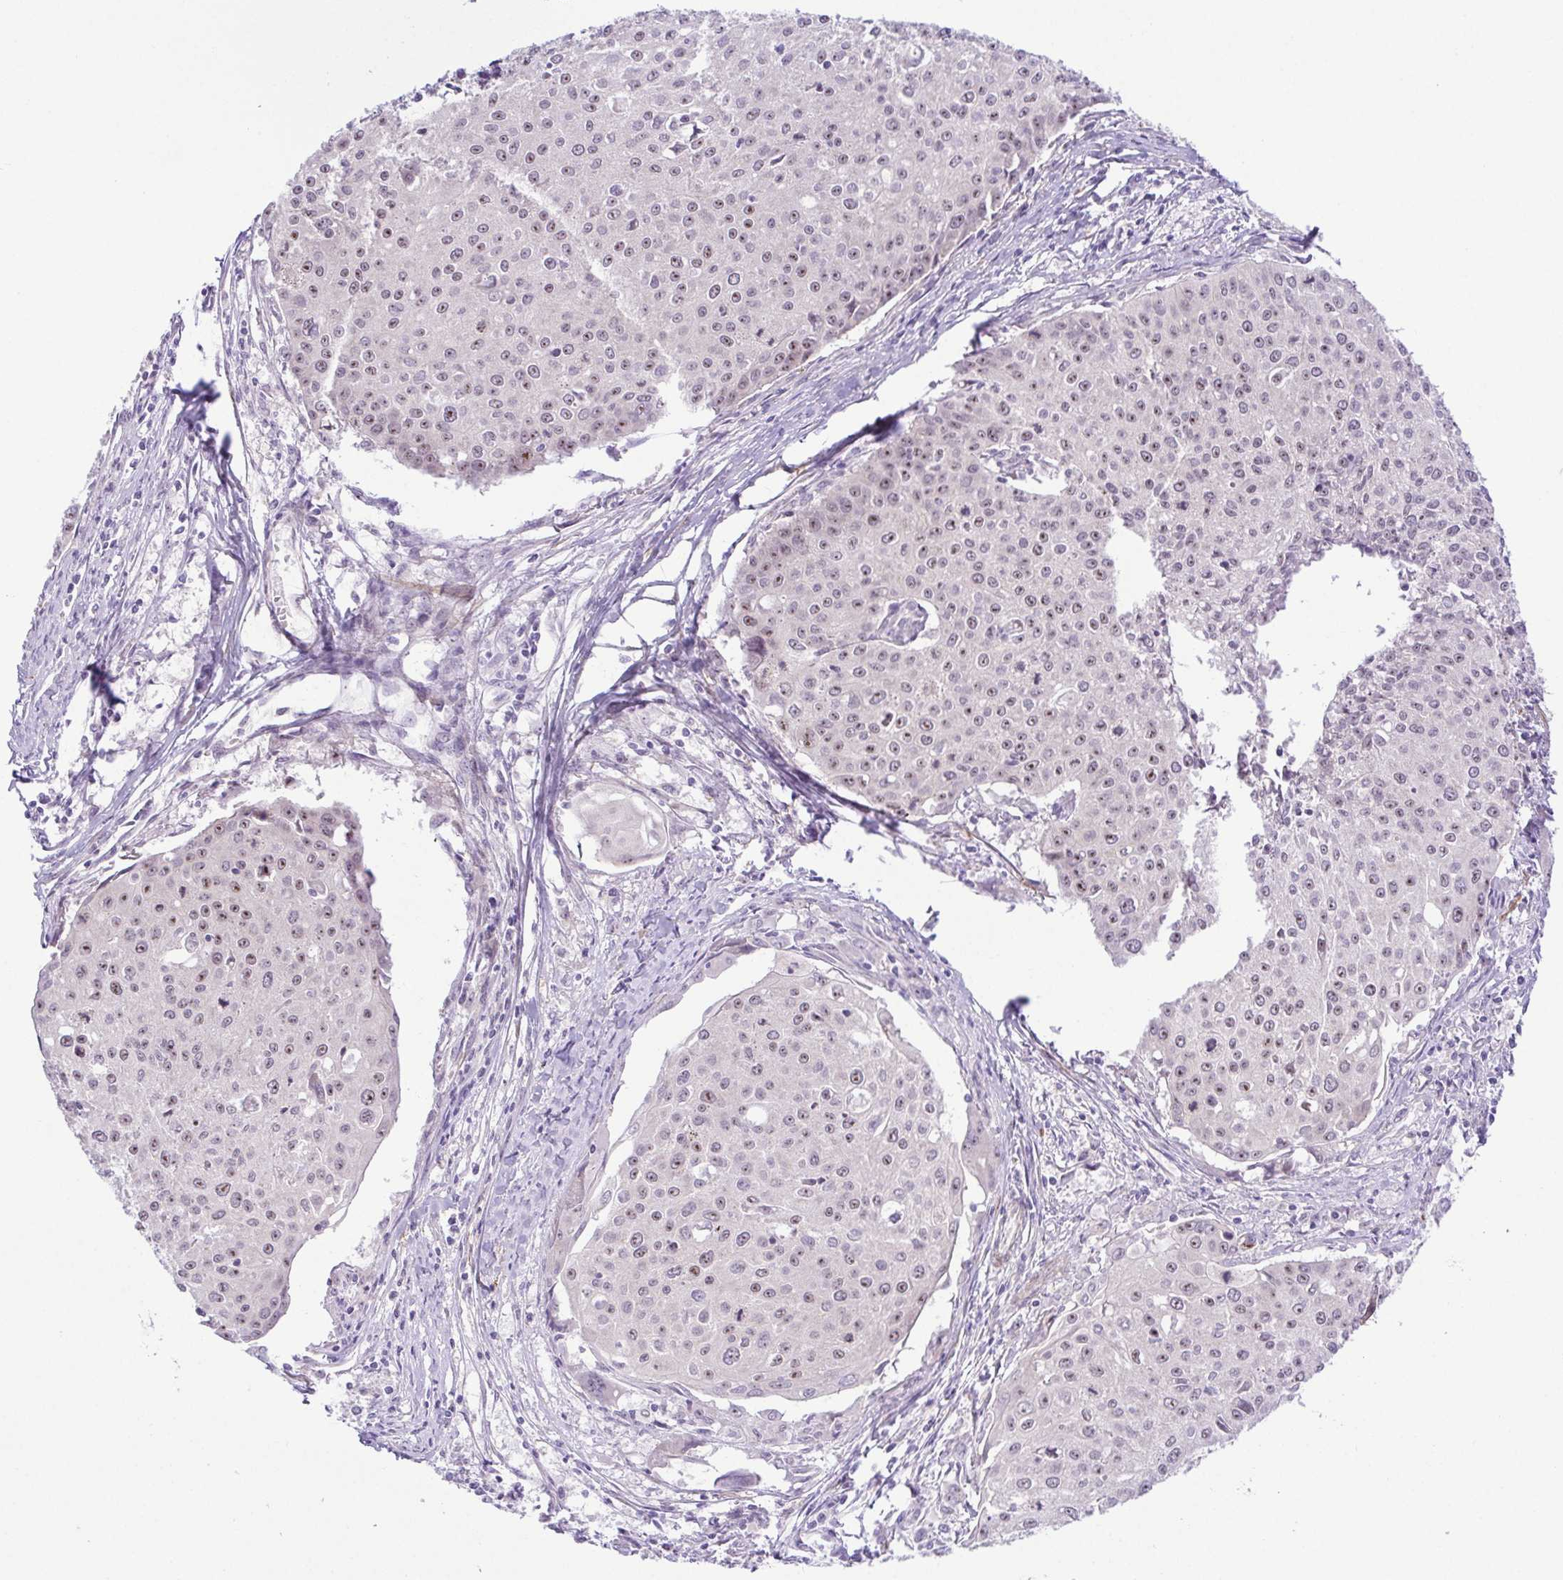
{"staining": {"intensity": "weak", "quantity": "25%-75%", "location": "nuclear"}, "tissue": "cervical cancer", "cell_type": "Tumor cells", "image_type": "cancer", "snomed": [{"axis": "morphology", "description": "Squamous cell carcinoma, NOS"}, {"axis": "topography", "description": "Cervix"}], "caption": "Protein analysis of squamous cell carcinoma (cervical) tissue displays weak nuclear positivity in about 25%-75% of tumor cells.", "gene": "RSL24D1", "patient": {"sex": "female", "age": 38}}